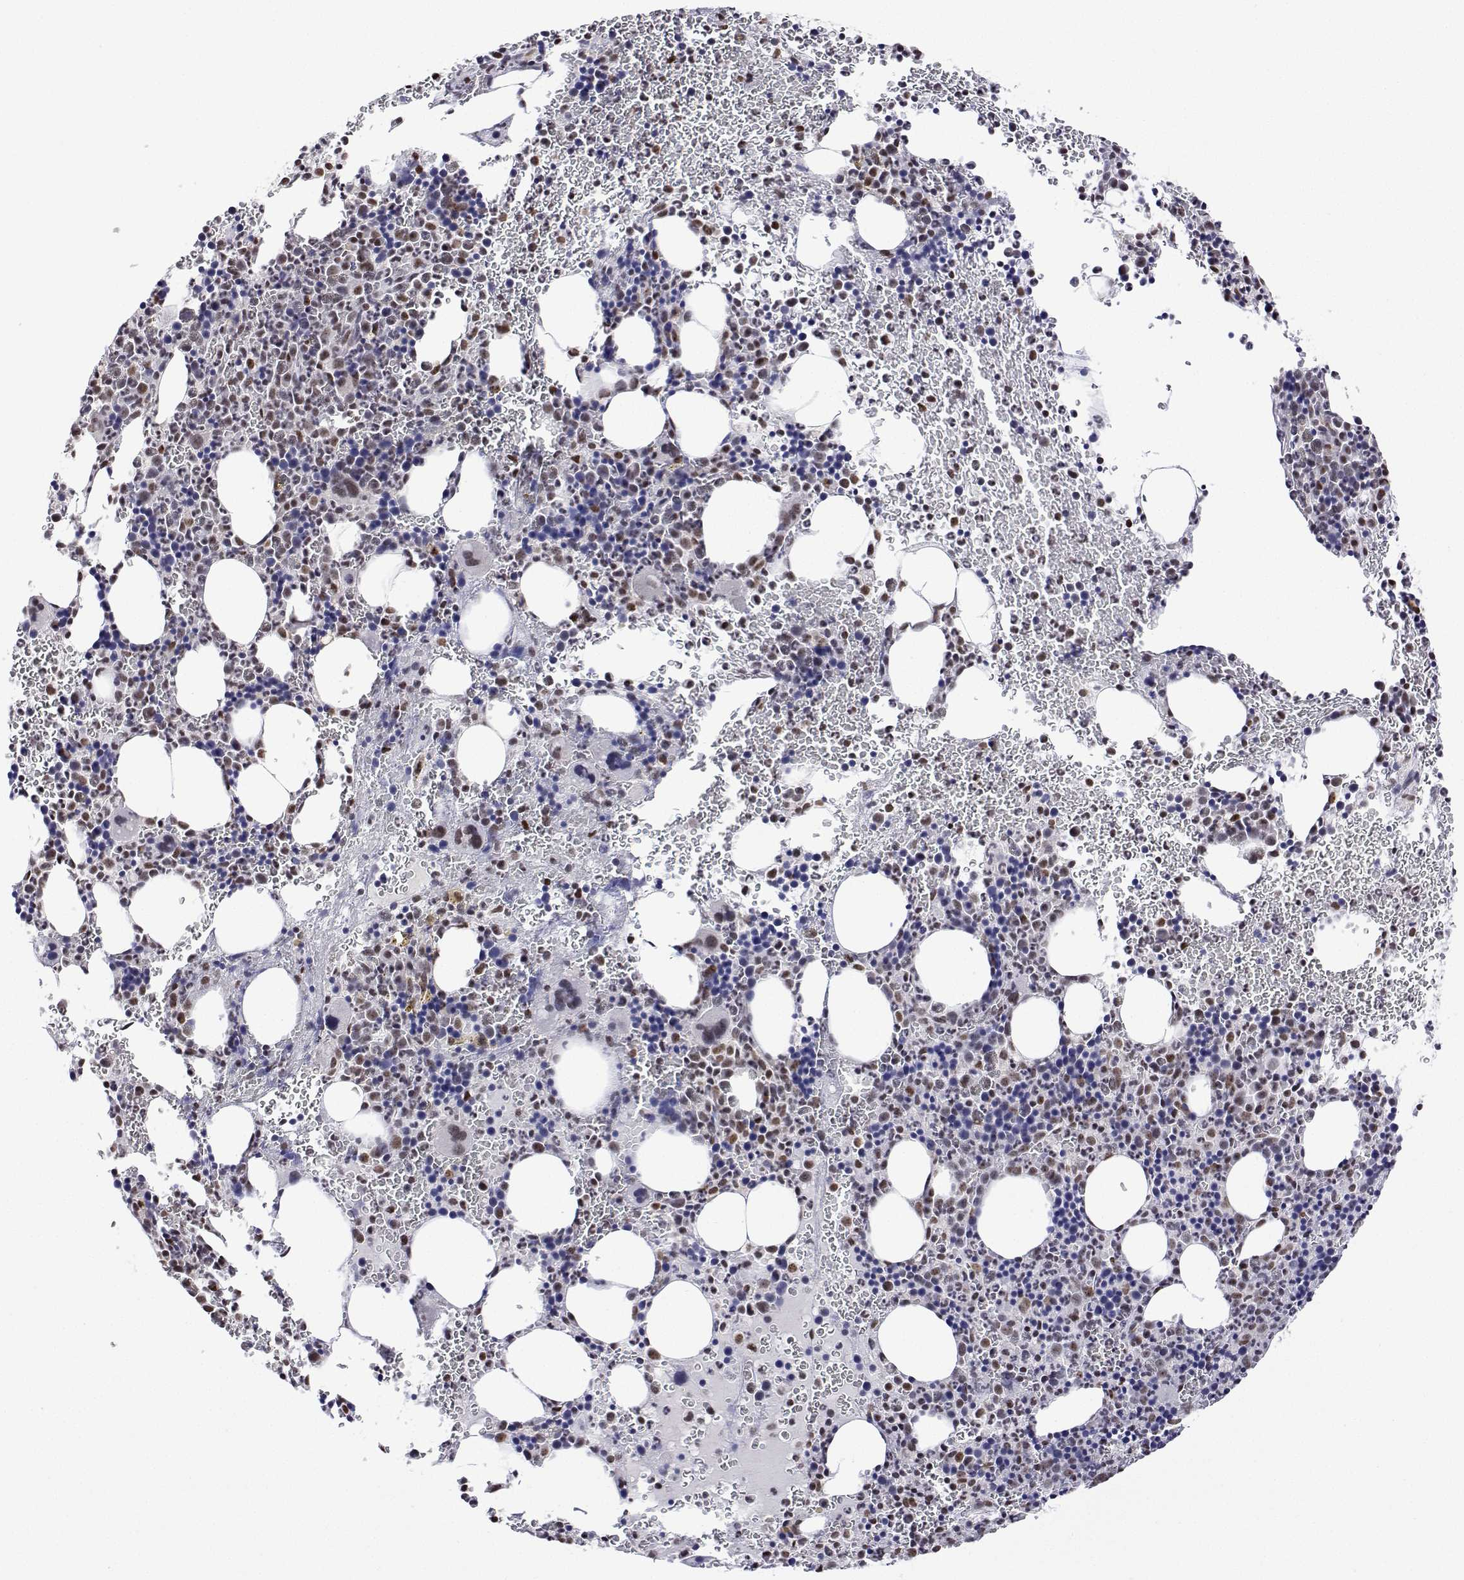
{"staining": {"intensity": "weak", "quantity": "<25%", "location": "nuclear"}, "tissue": "bone marrow", "cell_type": "Hematopoietic cells", "image_type": "normal", "snomed": [{"axis": "morphology", "description": "Normal tissue, NOS"}, {"axis": "topography", "description": "Bone marrow"}], "caption": "Hematopoietic cells show no significant staining in normal bone marrow. (DAB (3,3'-diaminobenzidine) IHC visualized using brightfield microscopy, high magnification).", "gene": "ADAR", "patient": {"sex": "male", "age": 63}}